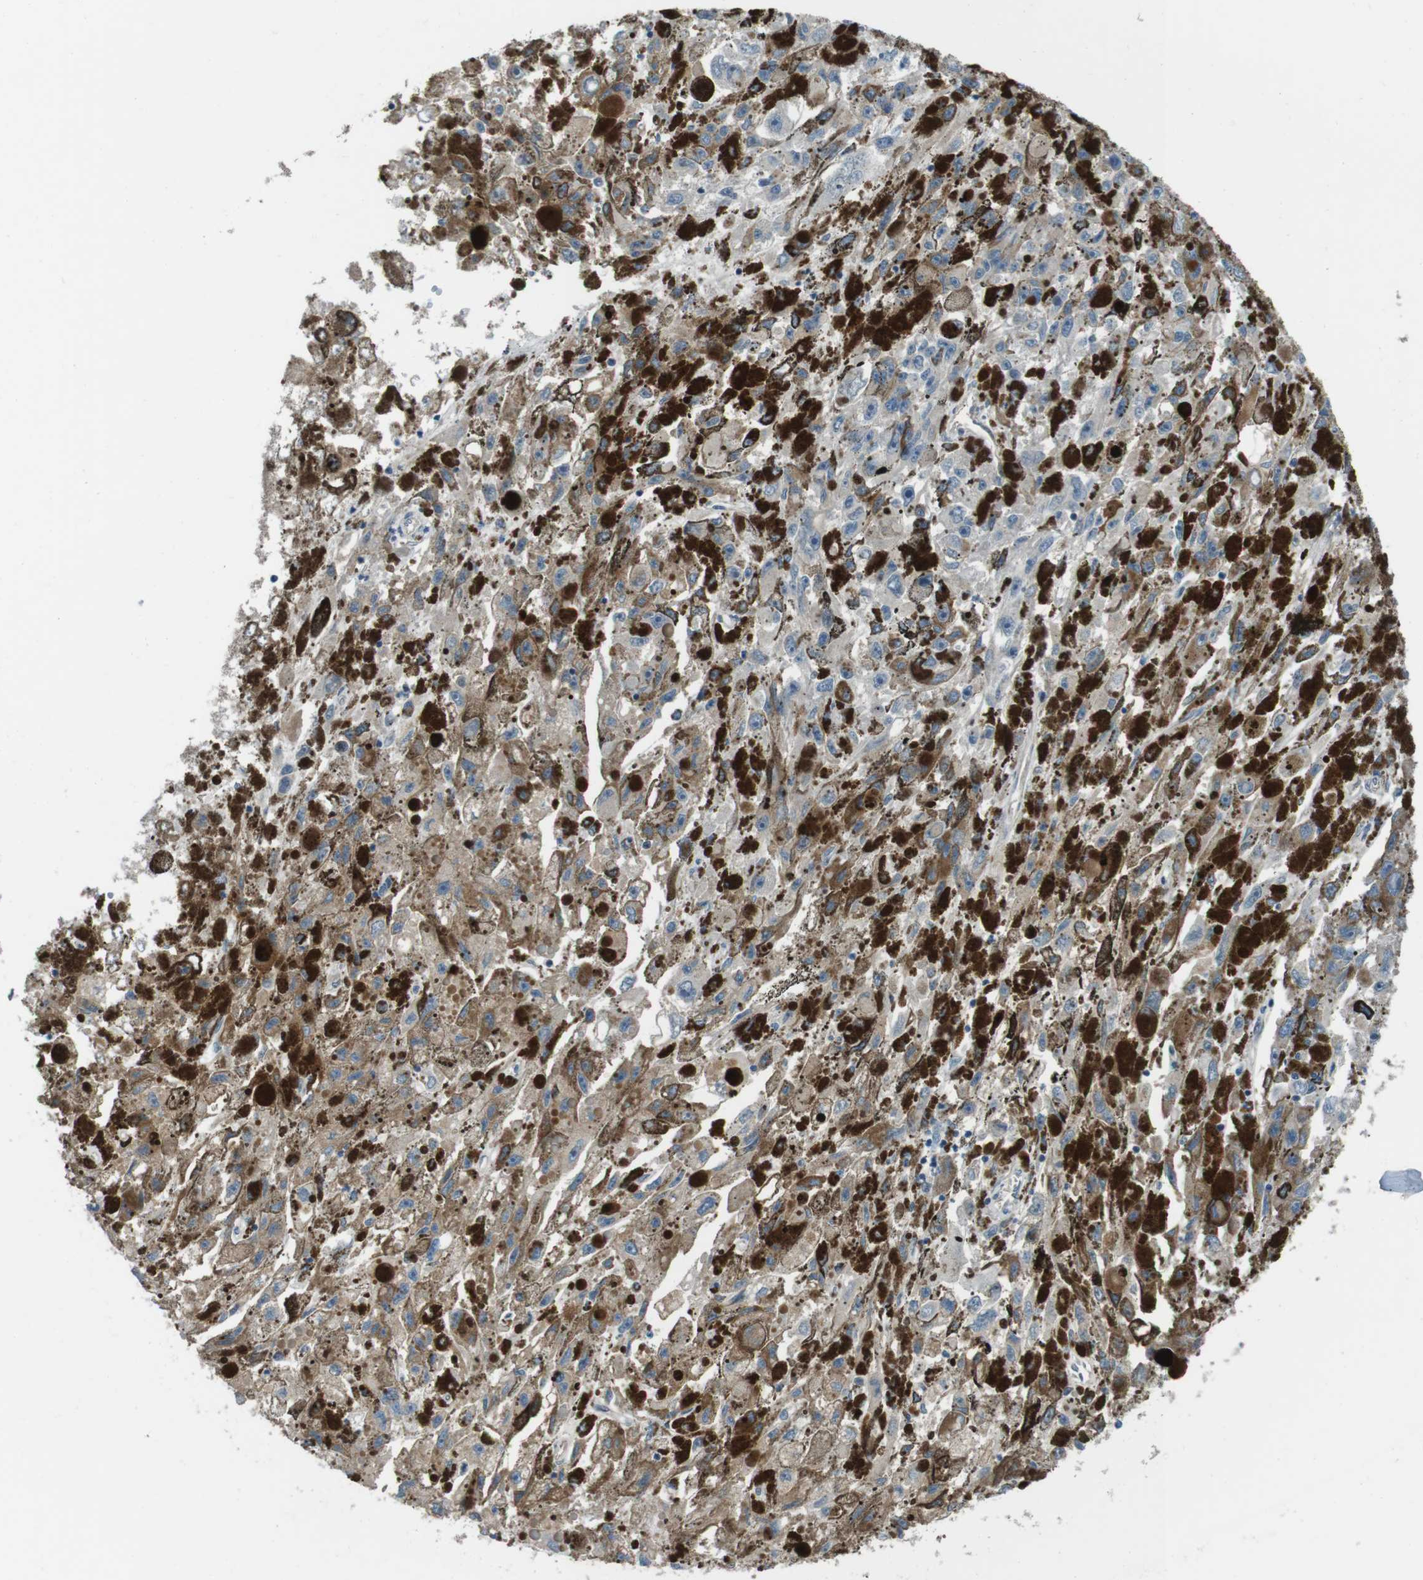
{"staining": {"intensity": "weak", "quantity": ">75%", "location": "cytoplasmic/membranous"}, "tissue": "melanoma", "cell_type": "Tumor cells", "image_type": "cancer", "snomed": [{"axis": "morphology", "description": "Malignant melanoma, NOS"}, {"axis": "topography", "description": "Skin"}], "caption": "Malignant melanoma tissue shows weak cytoplasmic/membranous staining in about >75% of tumor cells, visualized by immunohistochemistry.", "gene": "FAM174B", "patient": {"sex": "female", "age": 104}}